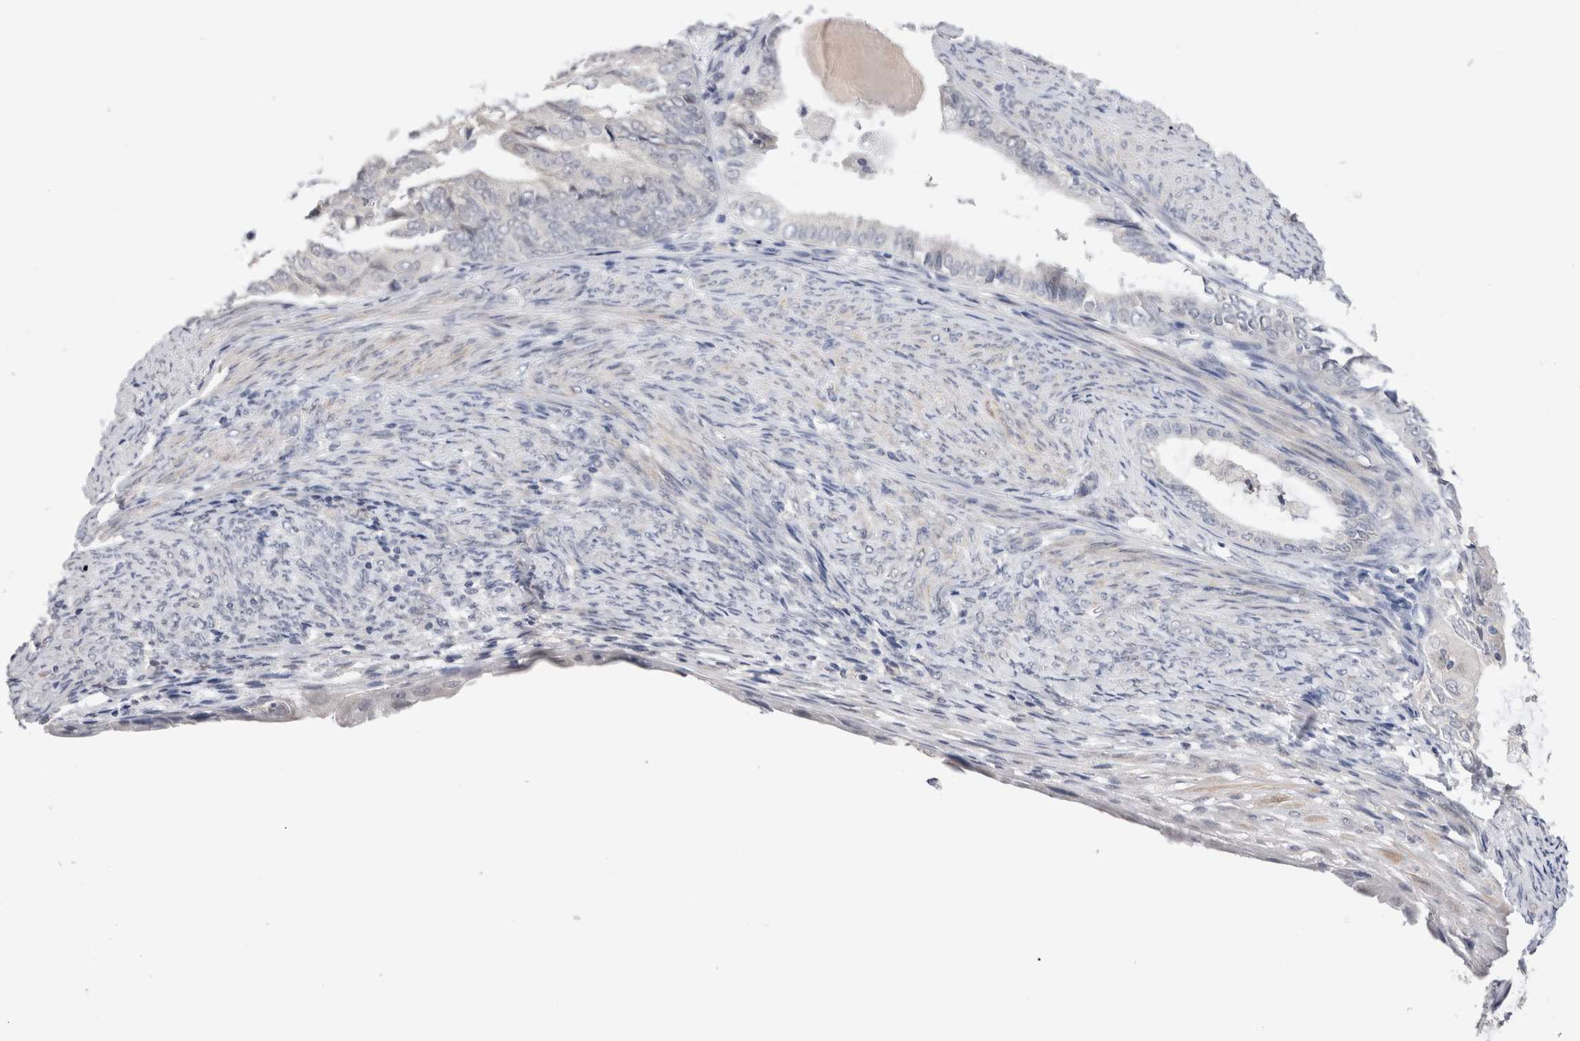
{"staining": {"intensity": "negative", "quantity": "none", "location": "none"}, "tissue": "endometrial cancer", "cell_type": "Tumor cells", "image_type": "cancer", "snomed": [{"axis": "morphology", "description": "Adenocarcinoma, NOS"}, {"axis": "topography", "description": "Endometrium"}], "caption": "Tumor cells are negative for protein expression in human adenocarcinoma (endometrial).", "gene": "CRYBG1", "patient": {"sex": "female", "age": 86}}